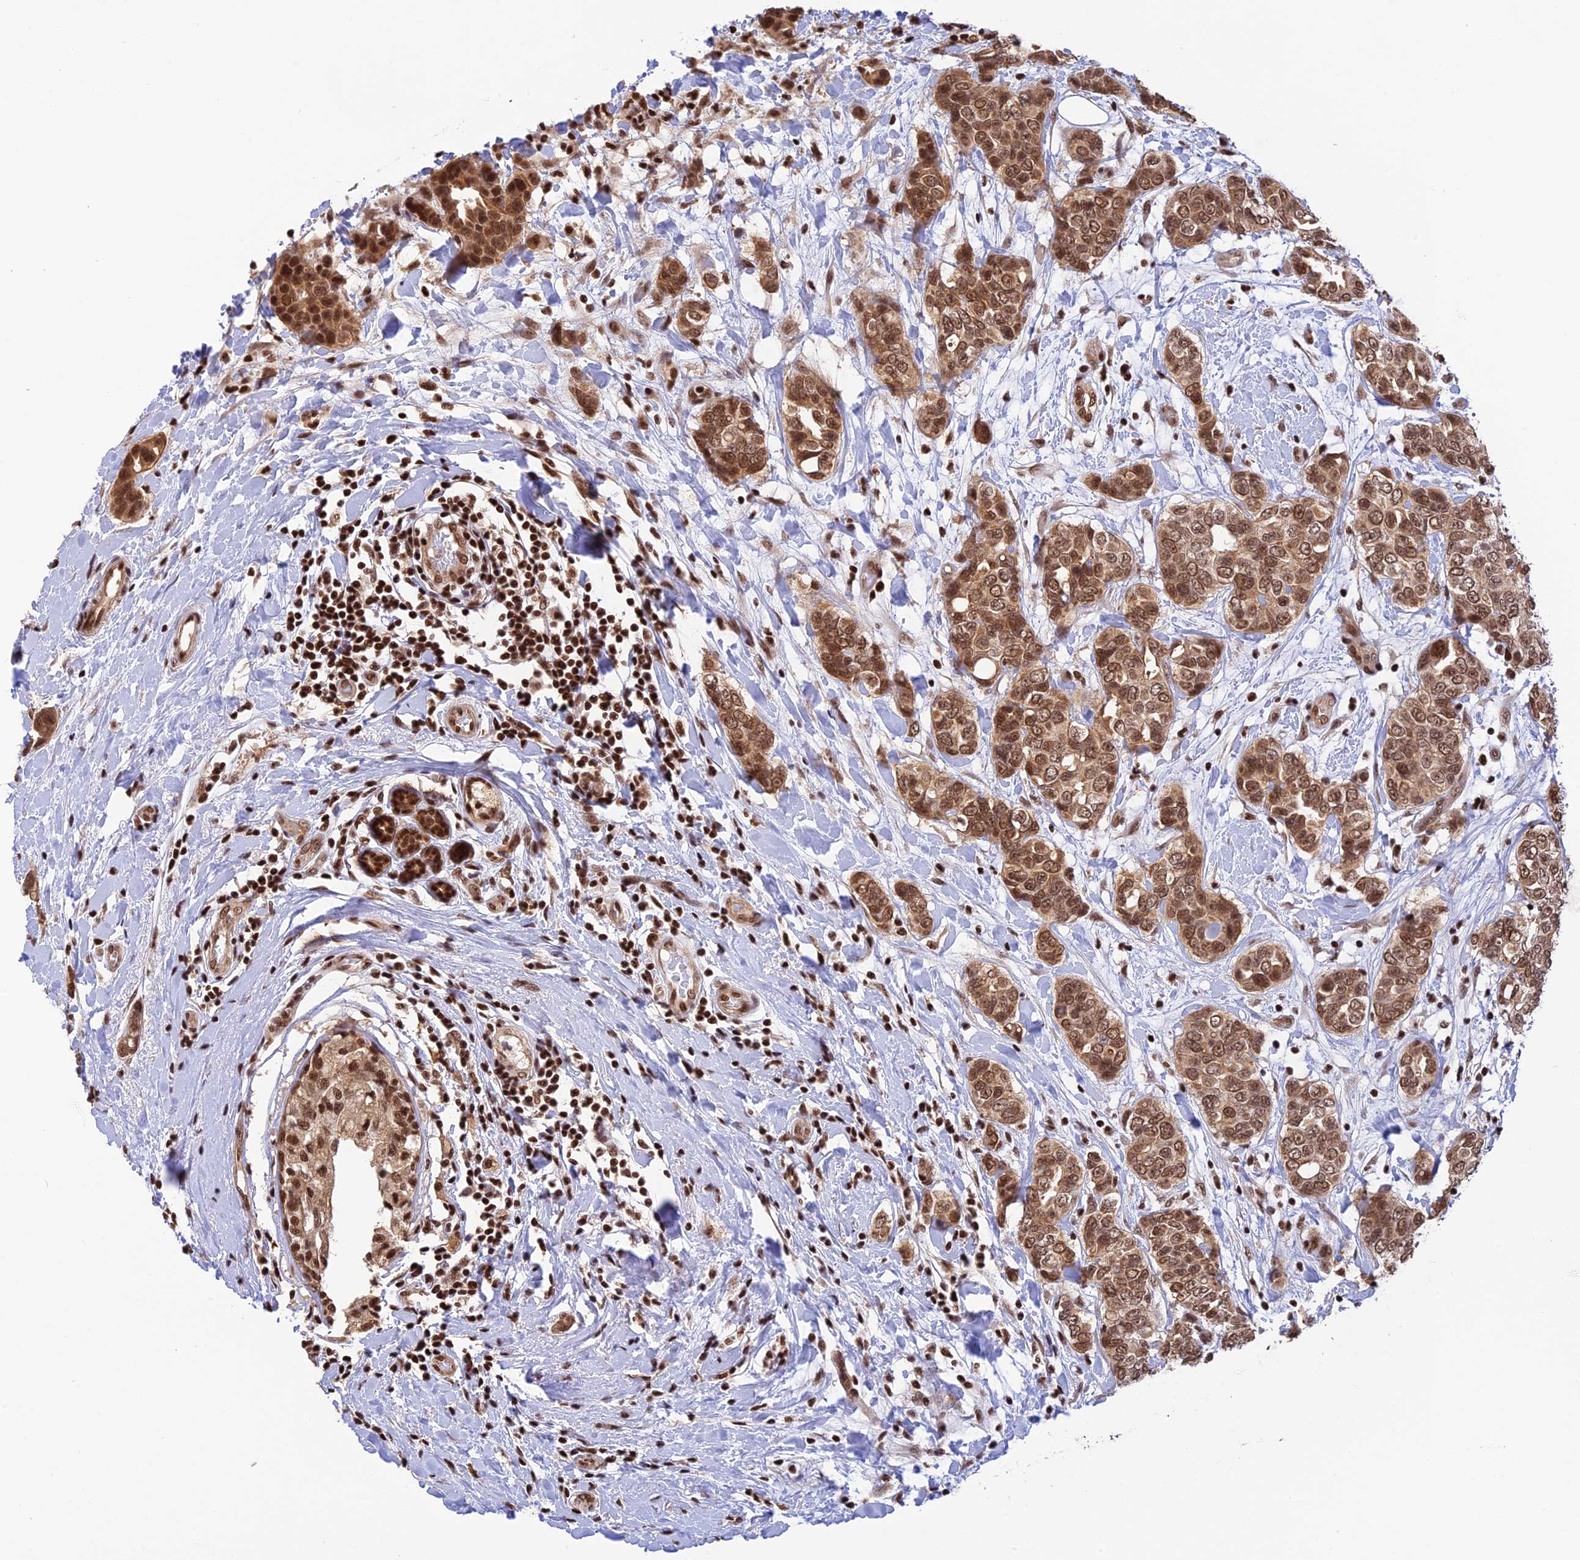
{"staining": {"intensity": "moderate", "quantity": ">75%", "location": "cytoplasmic/membranous,nuclear"}, "tissue": "breast cancer", "cell_type": "Tumor cells", "image_type": "cancer", "snomed": [{"axis": "morphology", "description": "Lobular carcinoma"}, {"axis": "topography", "description": "Breast"}], "caption": "Immunohistochemistry (IHC) of lobular carcinoma (breast) reveals medium levels of moderate cytoplasmic/membranous and nuclear staining in about >75% of tumor cells. (IHC, brightfield microscopy, high magnification).", "gene": "THAP11", "patient": {"sex": "female", "age": 51}}